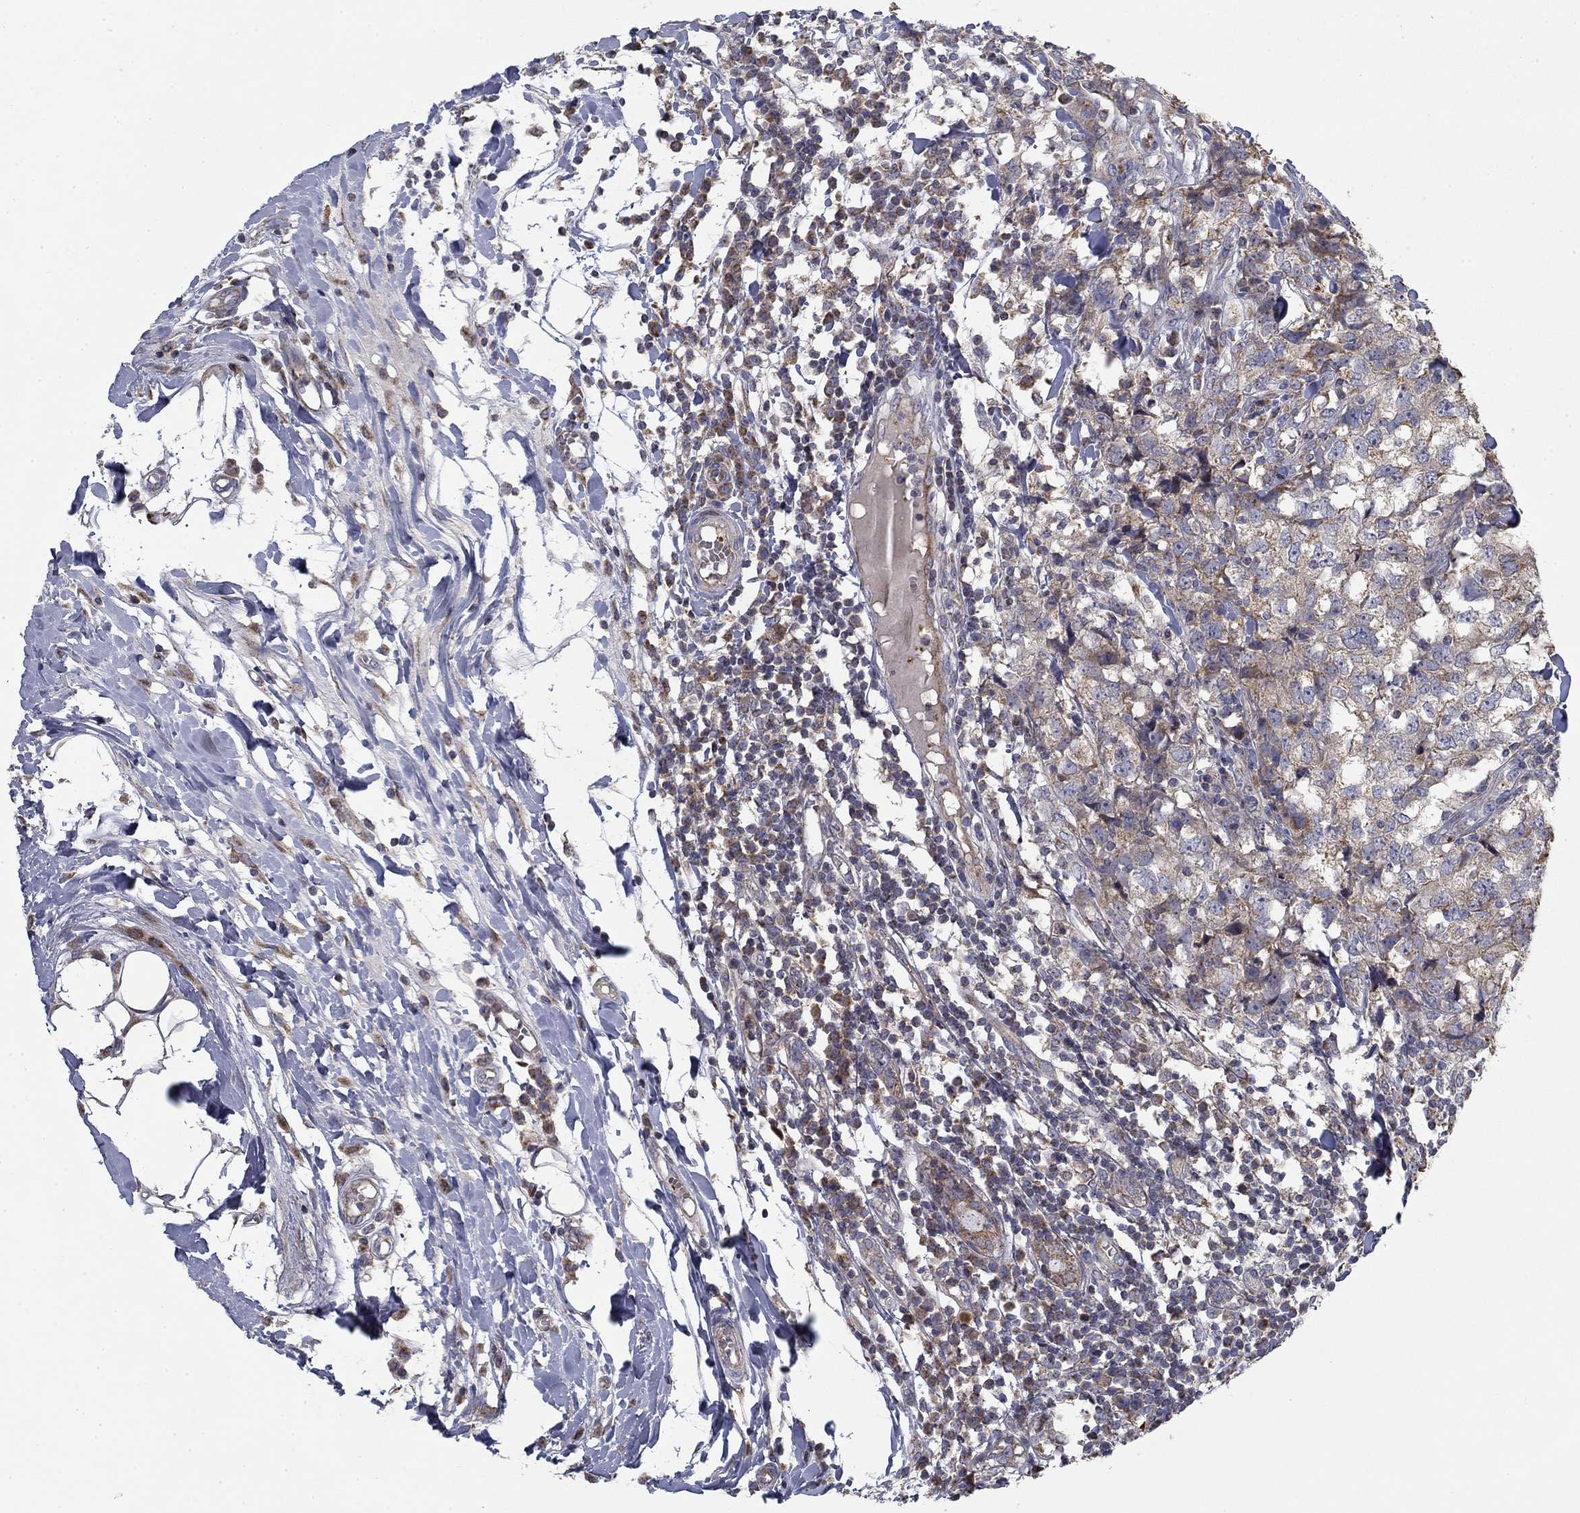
{"staining": {"intensity": "moderate", "quantity": "<25%", "location": "cytoplasmic/membranous"}, "tissue": "breast cancer", "cell_type": "Tumor cells", "image_type": "cancer", "snomed": [{"axis": "morphology", "description": "Duct carcinoma"}, {"axis": "topography", "description": "Breast"}], "caption": "There is low levels of moderate cytoplasmic/membranous staining in tumor cells of breast cancer, as demonstrated by immunohistochemical staining (brown color).", "gene": "MMAA", "patient": {"sex": "female", "age": 30}}